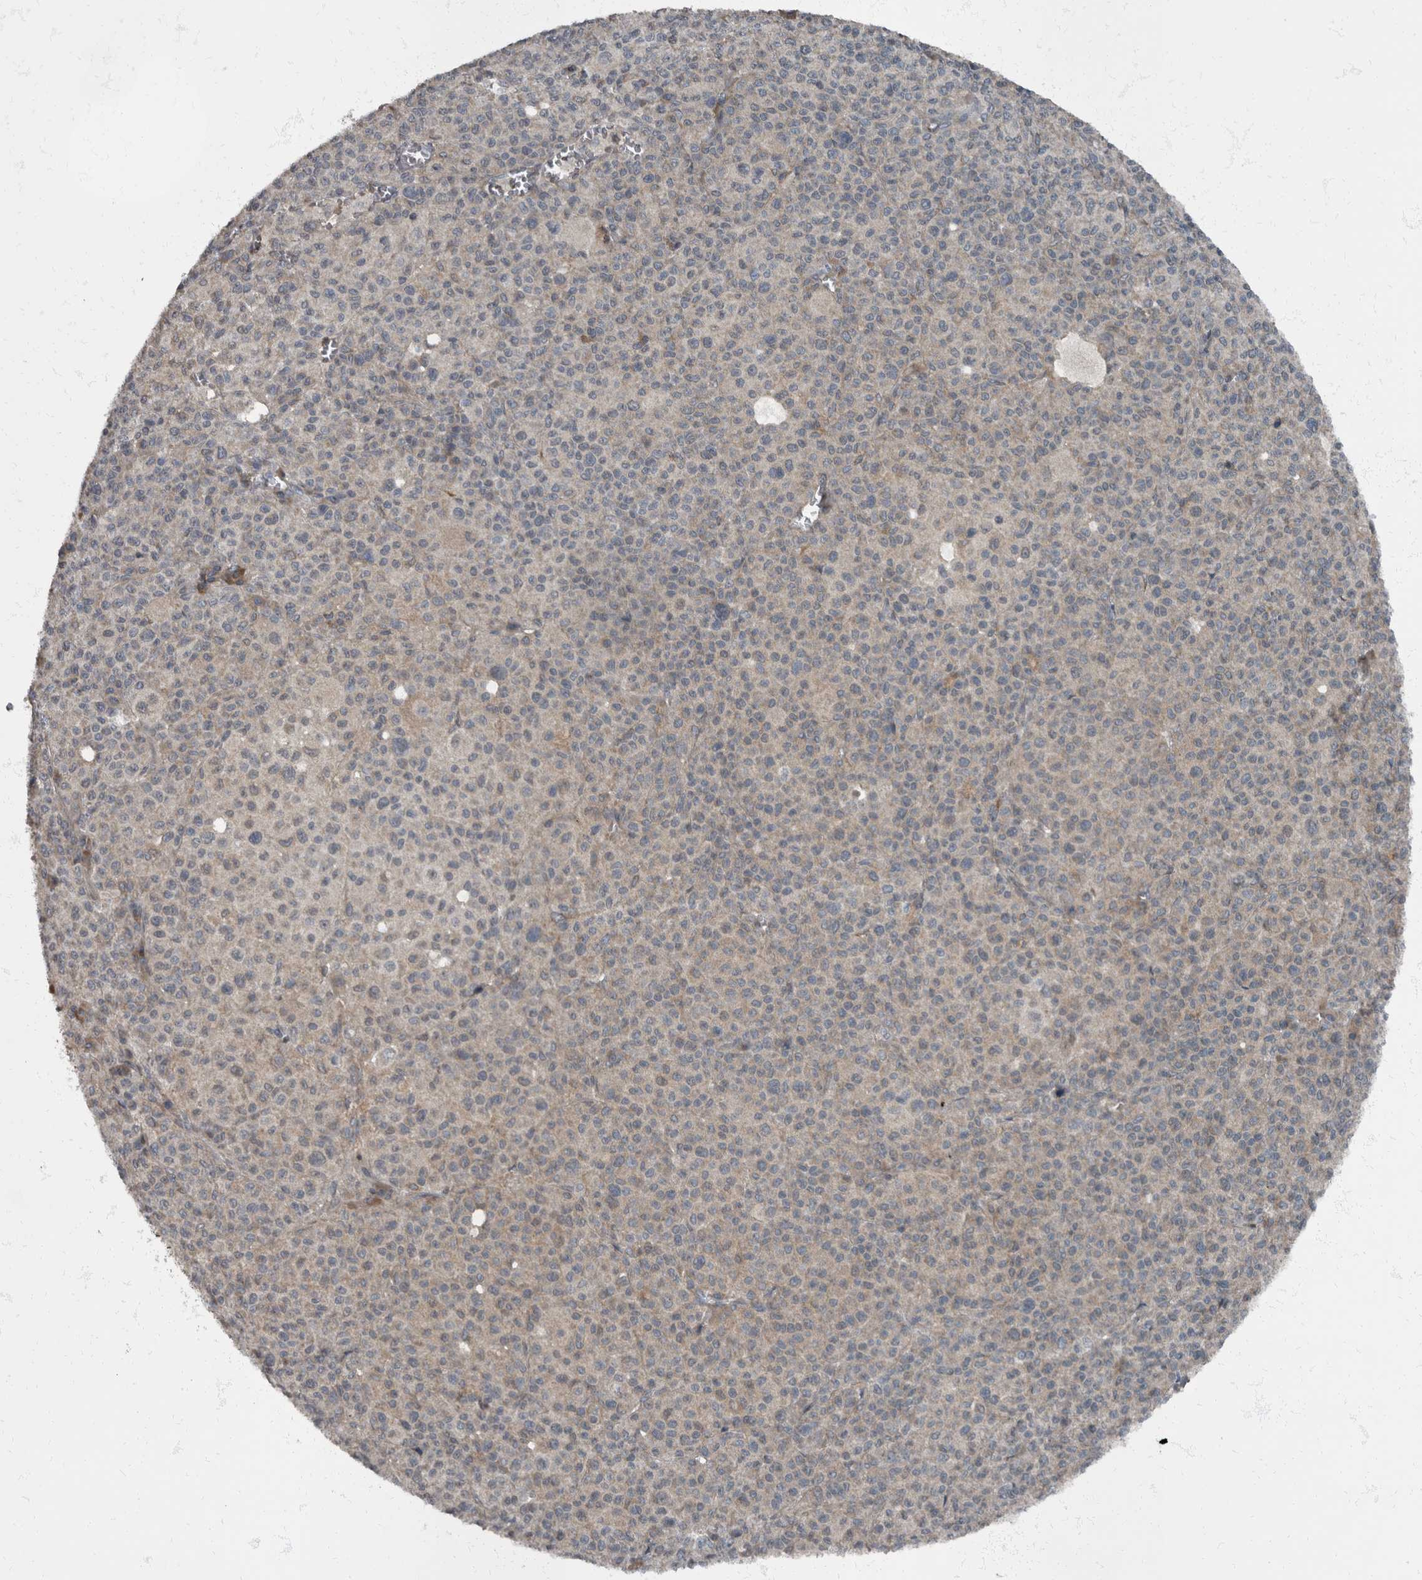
{"staining": {"intensity": "negative", "quantity": "none", "location": "none"}, "tissue": "melanoma", "cell_type": "Tumor cells", "image_type": "cancer", "snomed": [{"axis": "morphology", "description": "Malignant melanoma, Metastatic site"}, {"axis": "topography", "description": "Skin"}], "caption": "The histopathology image reveals no significant positivity in tumor cells of melanoma.", "gene": "RABGGTB", "patient": {"sex": "female", "age": 74}}